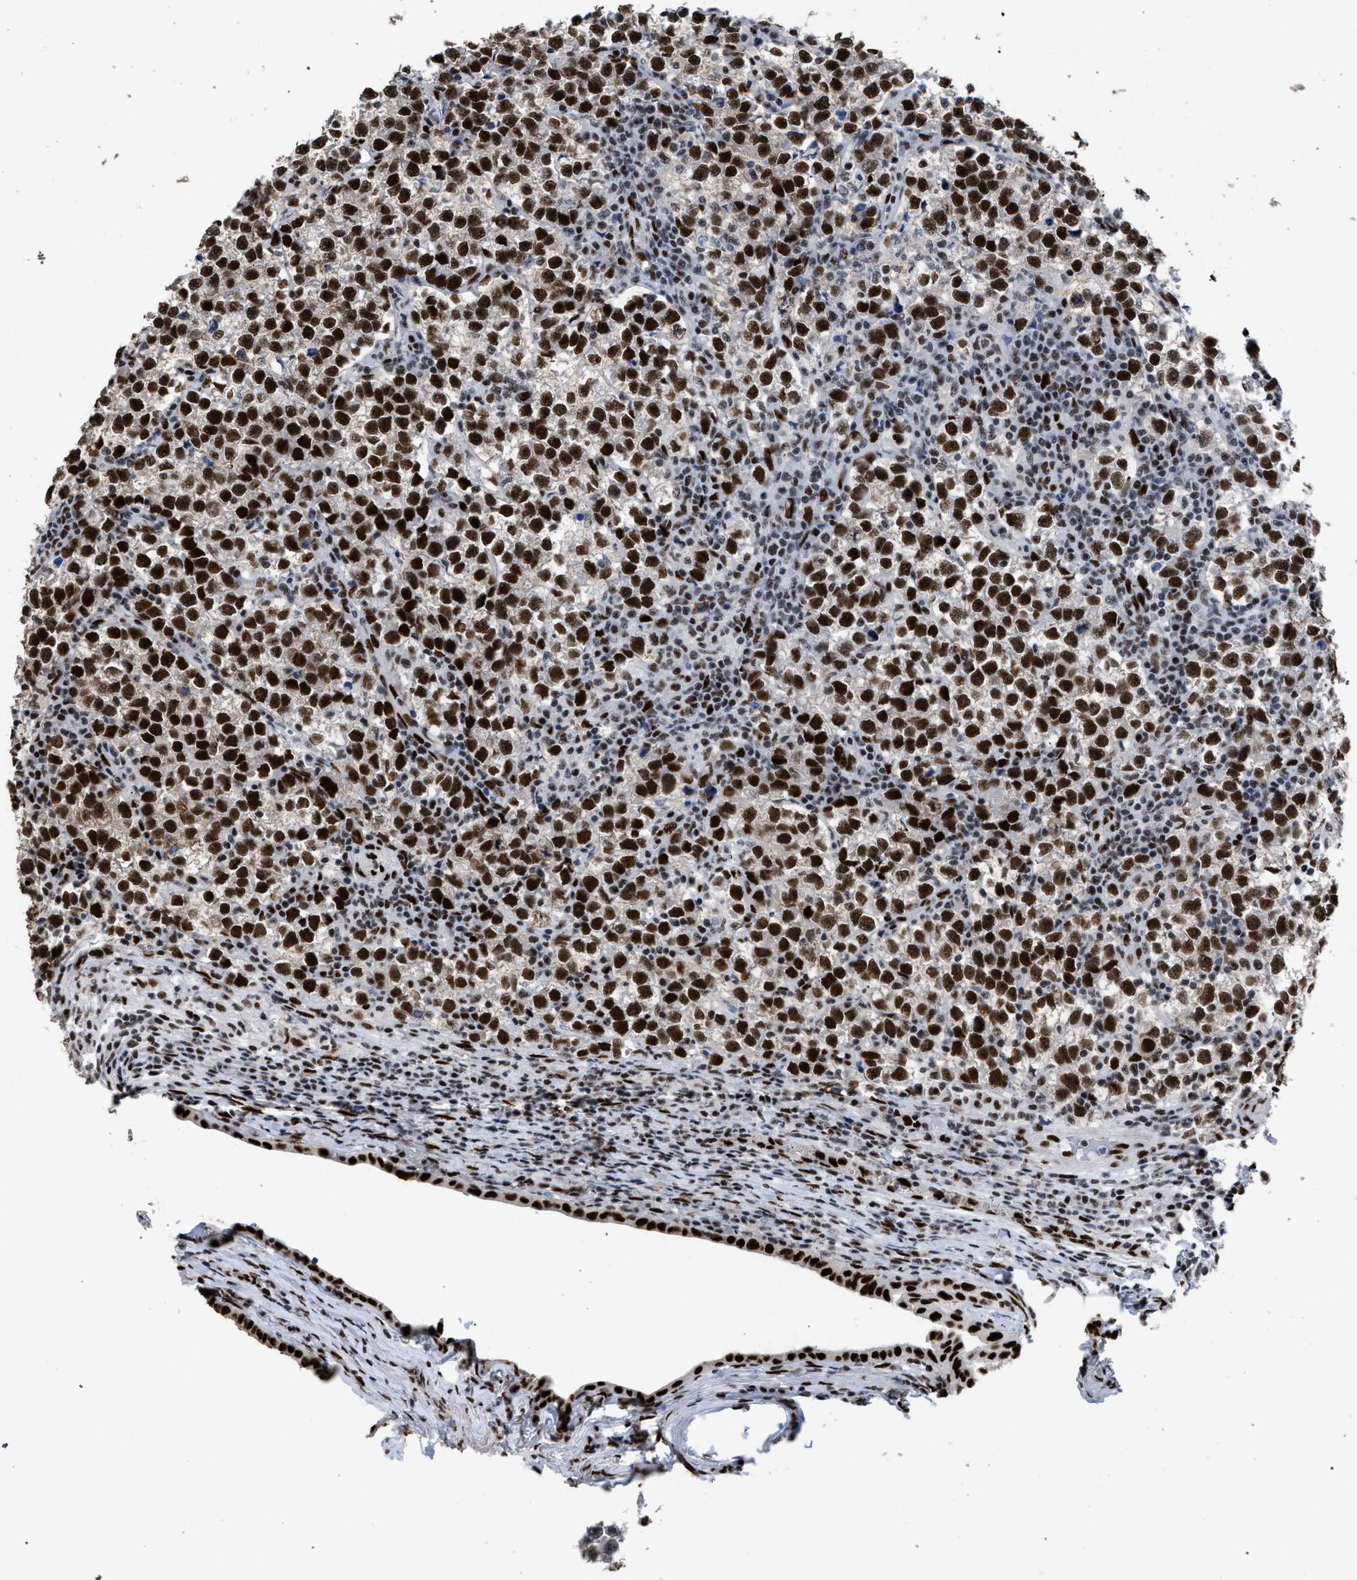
{"staining": {"intensity": "strong", "quantity": ">75%", "location": "nuclear"}, "tissue": "testis cancer", "cell_type": "Tumor cells", "image_type": "cancer", "snomed": [{"axis": "morphology", "description": "Normal tissue, NOS"}, {"axis": "morphology", "description": "Seminoma, NOS"}, {"axis": "topography", "description": "Testis"}], "caption": "Protein expression analysis of human seminoma (testis) reveals strong nuclear positivity in about >75% of tumor cells.", "gene": "TP53BP1", "patient": {"sex": "male", "age": 43}}